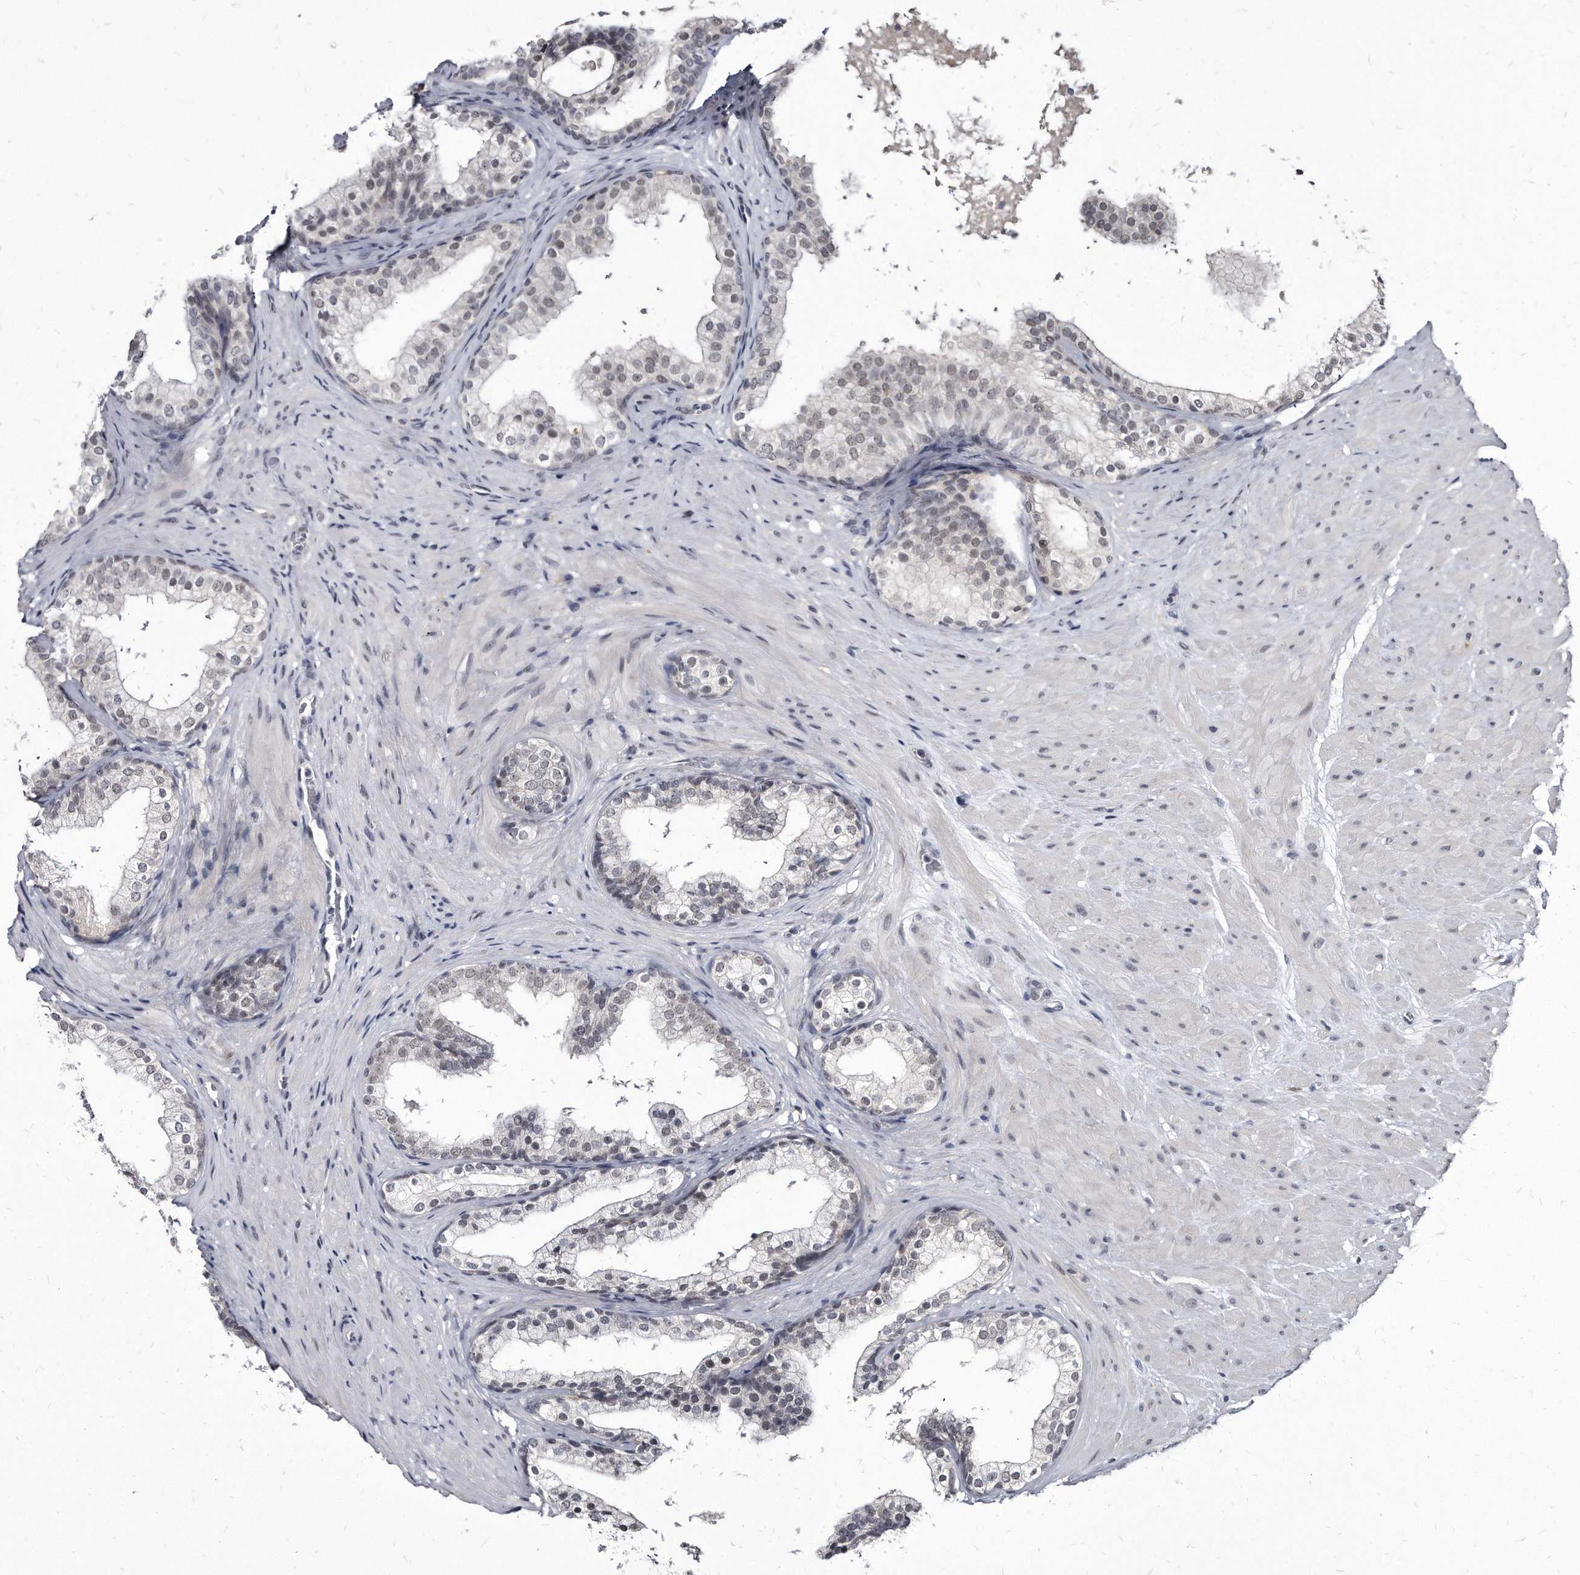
{"staining": {"intensity": "negative", "quantity": "none", "location": "none"}, "tissue": "prostate cancer", "cell_type": "Tumor cells", "image_type": "cancer", "snomed": [{"axis": "morphology", "description": "Adenocarcinoma, Low grade"}, {"axis": "topography", "description": "Prostate"}], "caption": "The histopathology image demonstrates no staining of tumor cells in prostate cancer (adenocarcinoma (low-grade)).", "gene": "KLHDC3", "patient": {"sex": "male", "age": 69}}